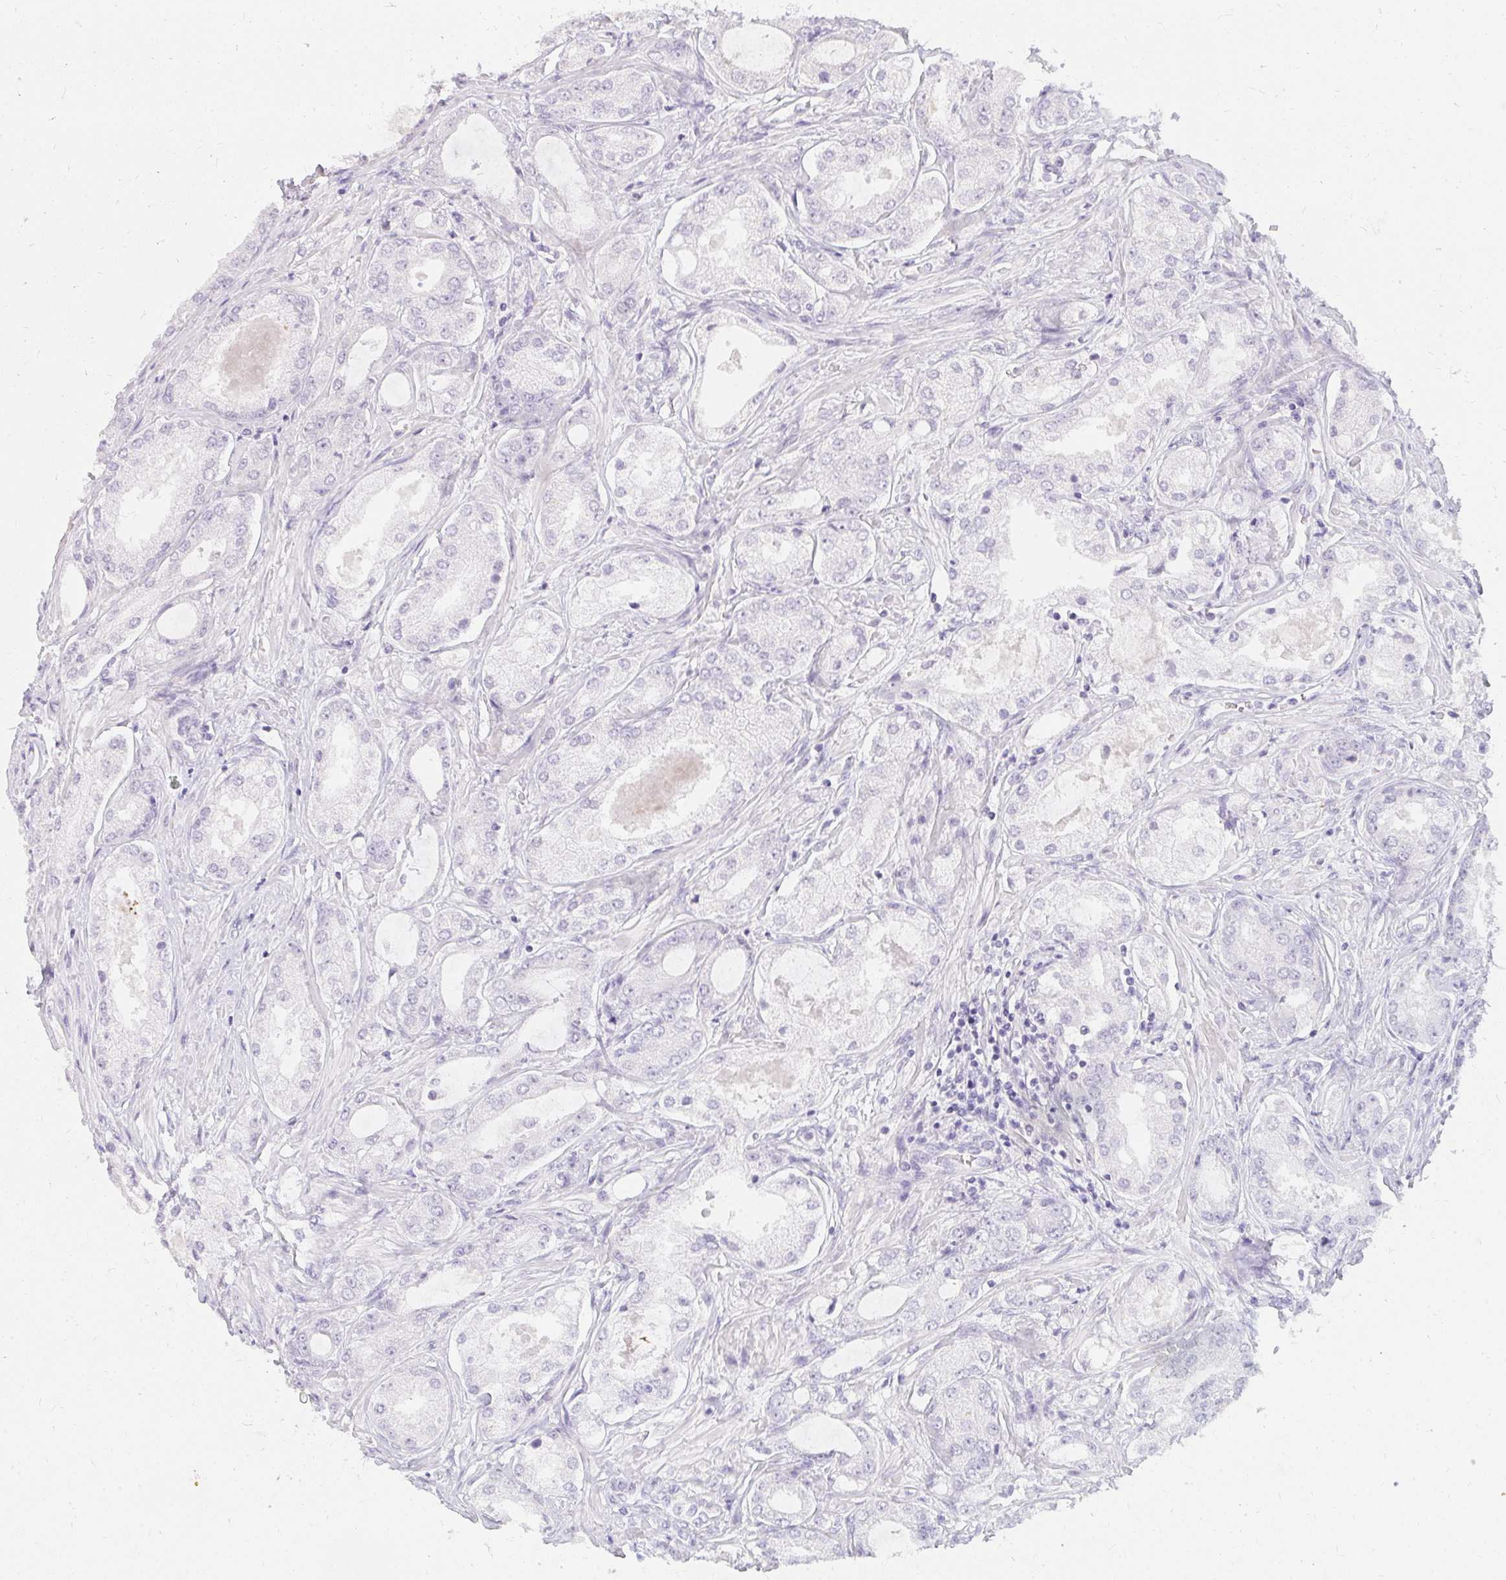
{"staining": {"intensity": "negative", "quantity": "none", "location": "none"}, "tissue": "prostate cancer", "cell_type": "Tumor cells", "image_type": "cancer", "snomed": [{"axis": "morphology", "description": "Adenocarcinoma, Low grade"}, {"axis": "topography", "description": "Prostate"}], "caption": "Immunohistochemistry (IHC) image of human adenocarcinoma (low-grade) (prostate) stained for a protein (brown), which shows no expression in tumor cells.", "gene": "PPP1R3G", "patient": {"sex": "male", "age": 68}}